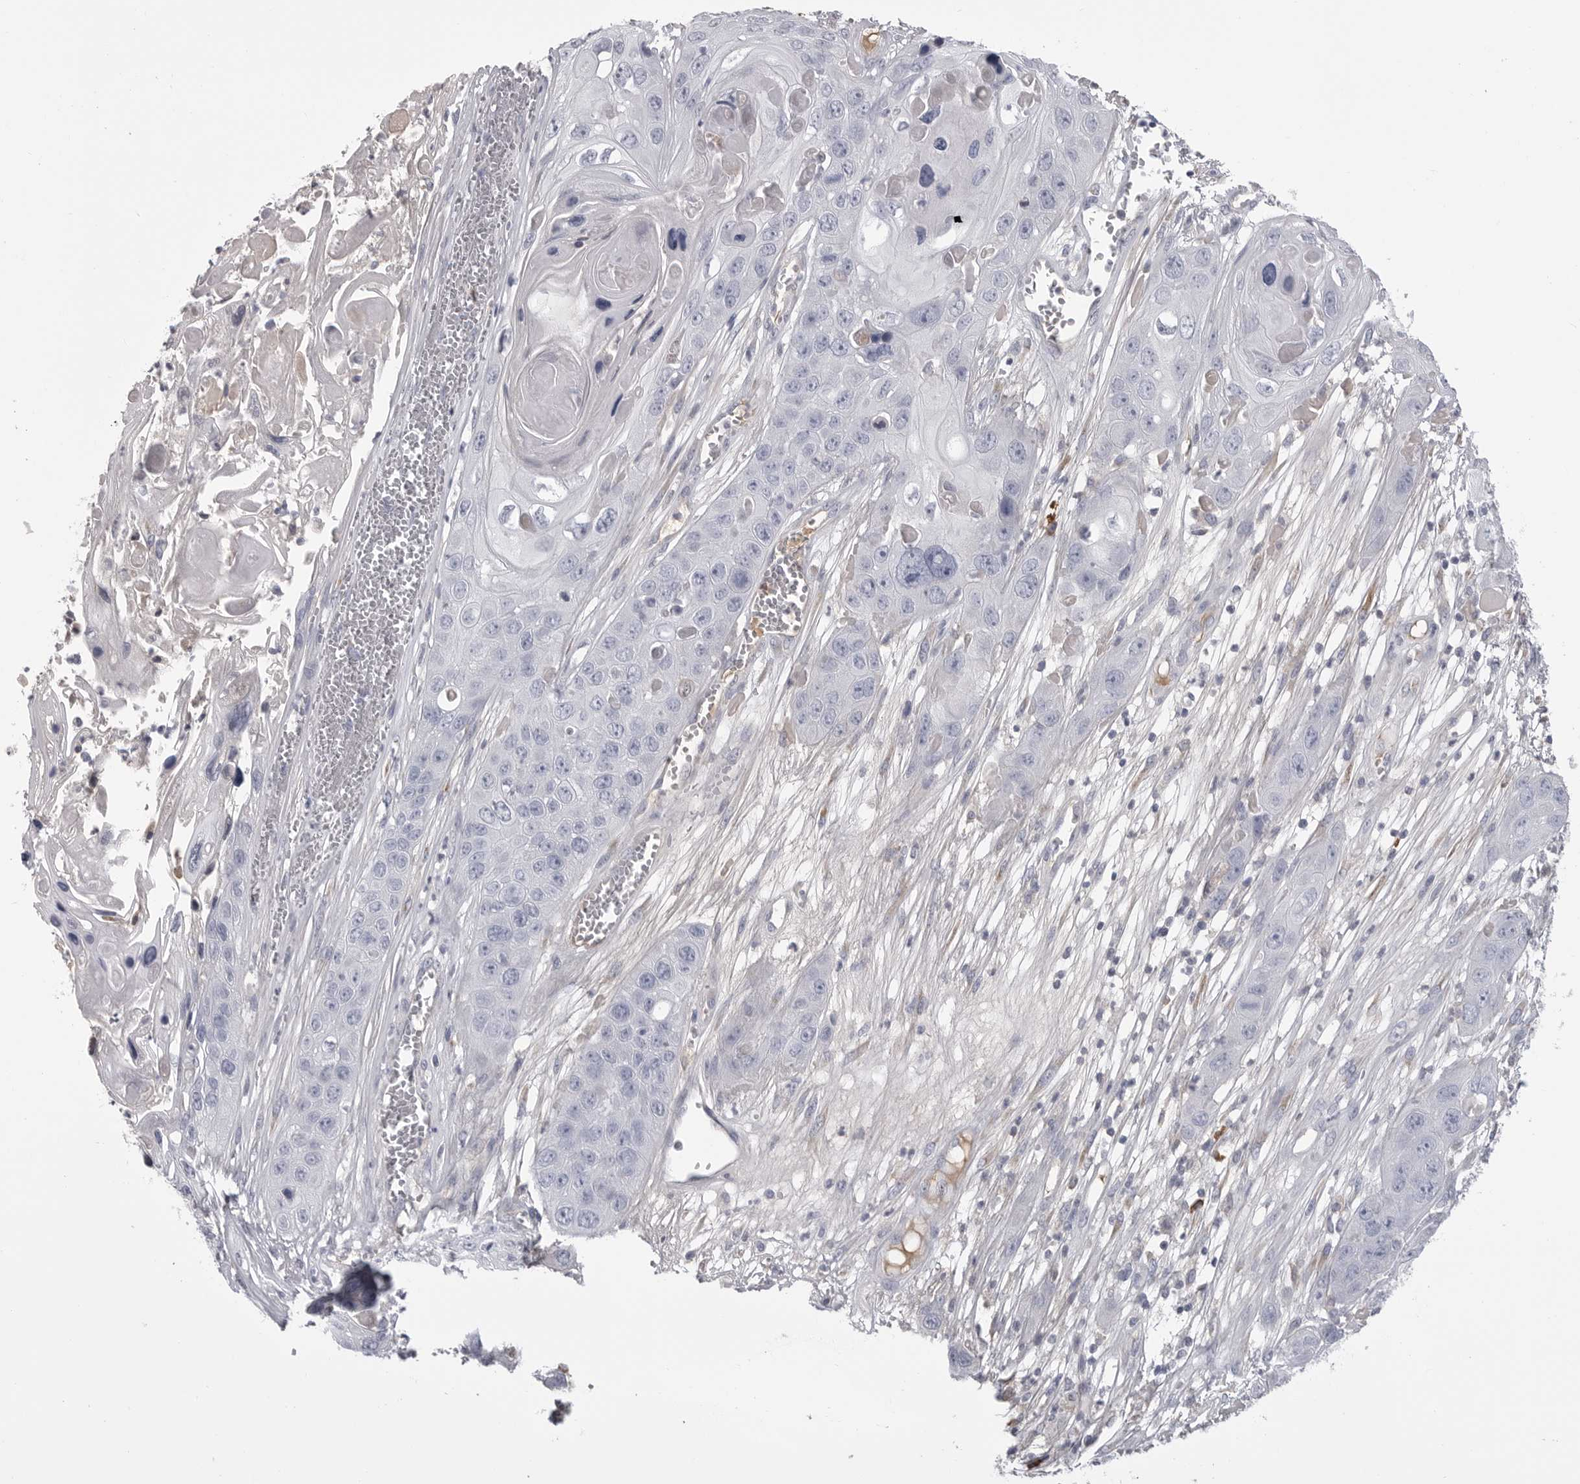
{"staining": {"intensity": "negative", "quantity": "none", "location": "none"}, "tissue": "skin cancer", "cell_type": "Tumor cells", "image_type": "cancer", "snomed": [{"axis": "morphology", "description": "Squamous cell carcinoma, NOS"}, {"axis": "topography", "description": "Skin"}], "caption": "This is an IHC micrograph of skin cancer (squamous cell carcinoma). There is no staining in tumor cells.", "gene": "FKBP2", "patient": {"sex": "male", "age": 55}}